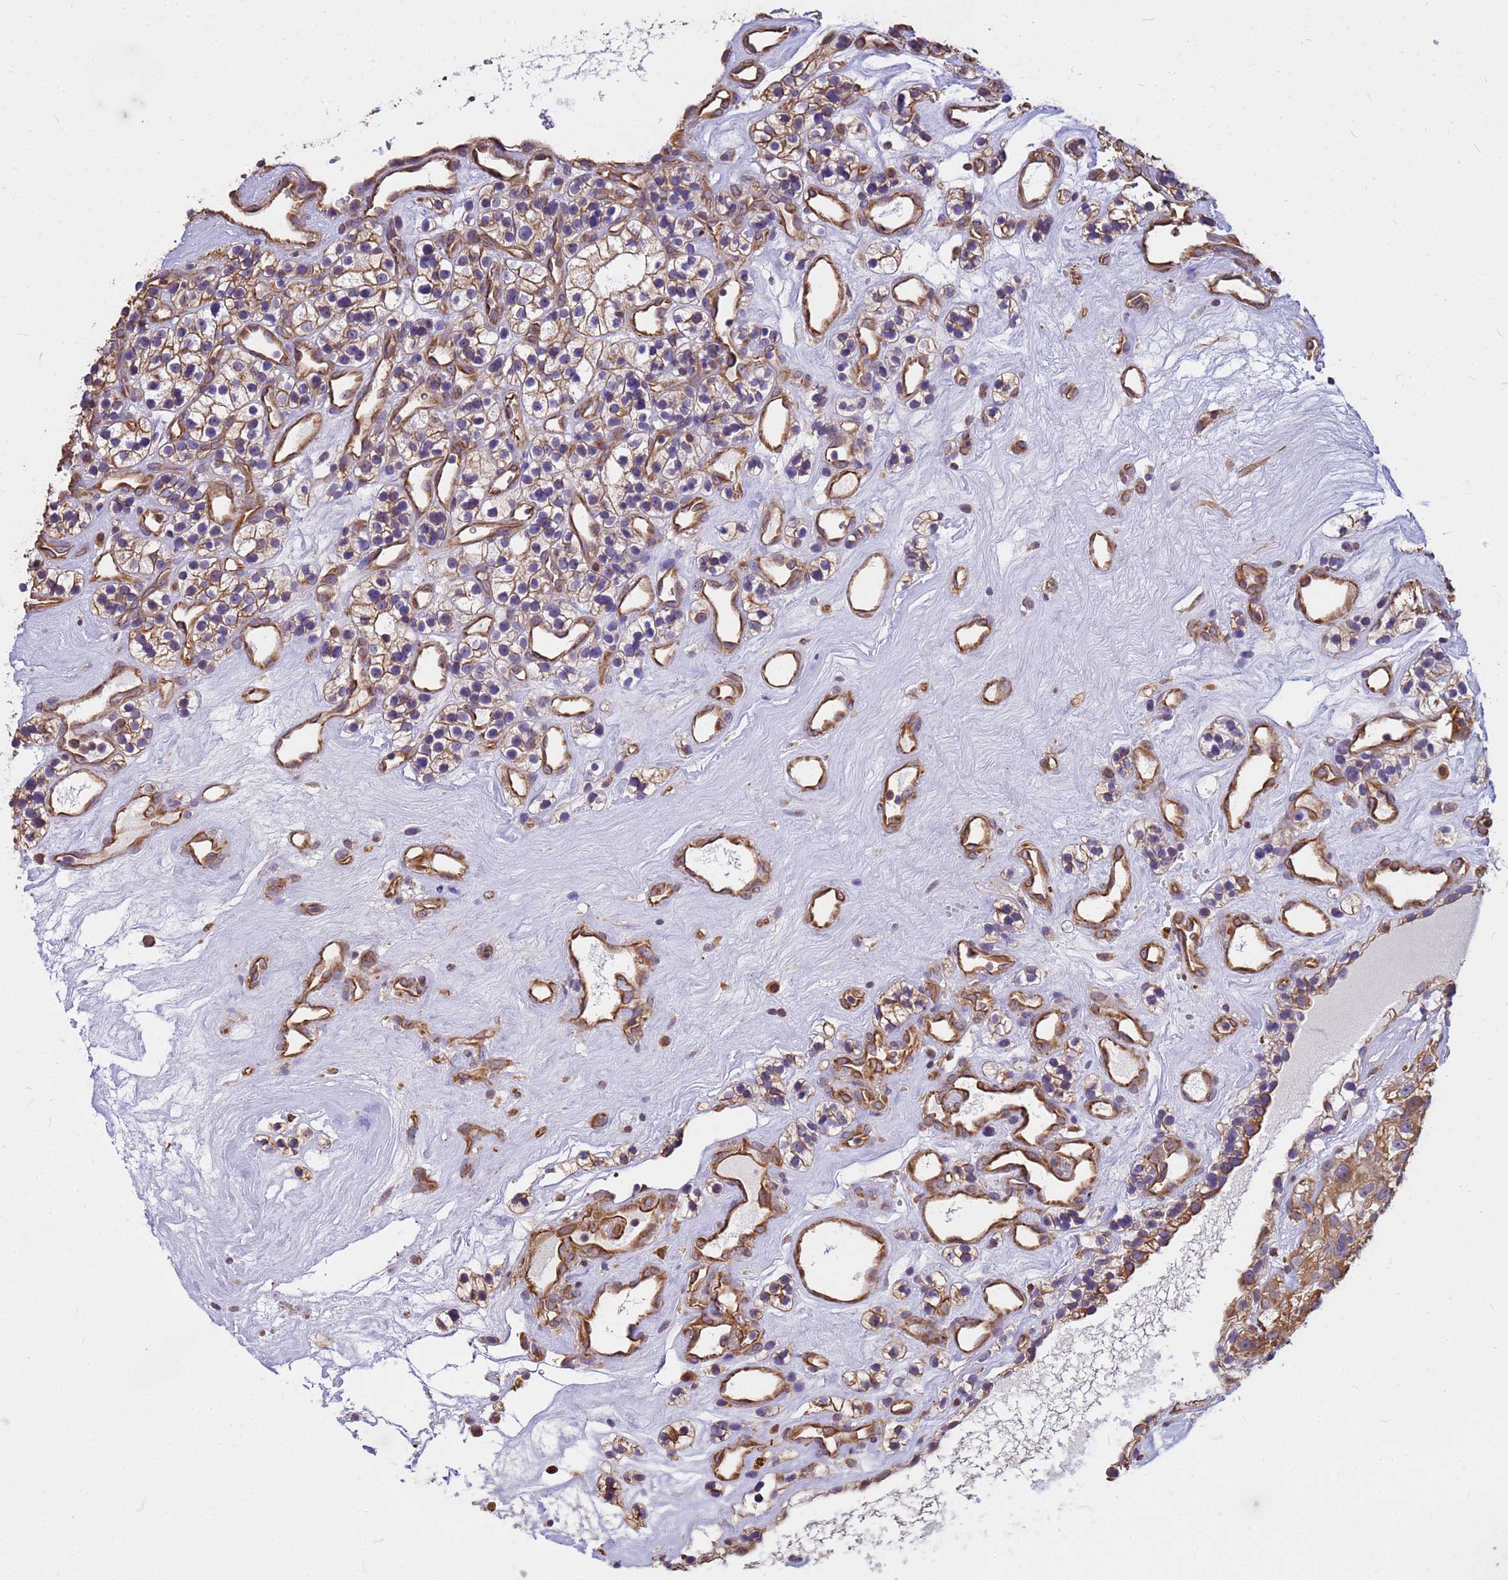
{"staining": {"intensity": "moderate", "quantity": ">75%", "location": "cytoplasmic/membranous"}, "tissue": "renal cancer", "cell_type": "Tumor cells", "image_type": "cancer", "snomed": [{"axis": "morphology", "description": "Adenocarcinoma, NOS"}, {"axis": "topography", "description": "Kidney"}], "caption": "This image demonstrates immunohistochemistry (IHC) staining of renal adenocarcinoma, with medium moderate cytoplasmic/membranous expression in approximately >75% of tumor cells.", "gene": "TCEAL3", "patient": {"sex": "female", "age": 57}}